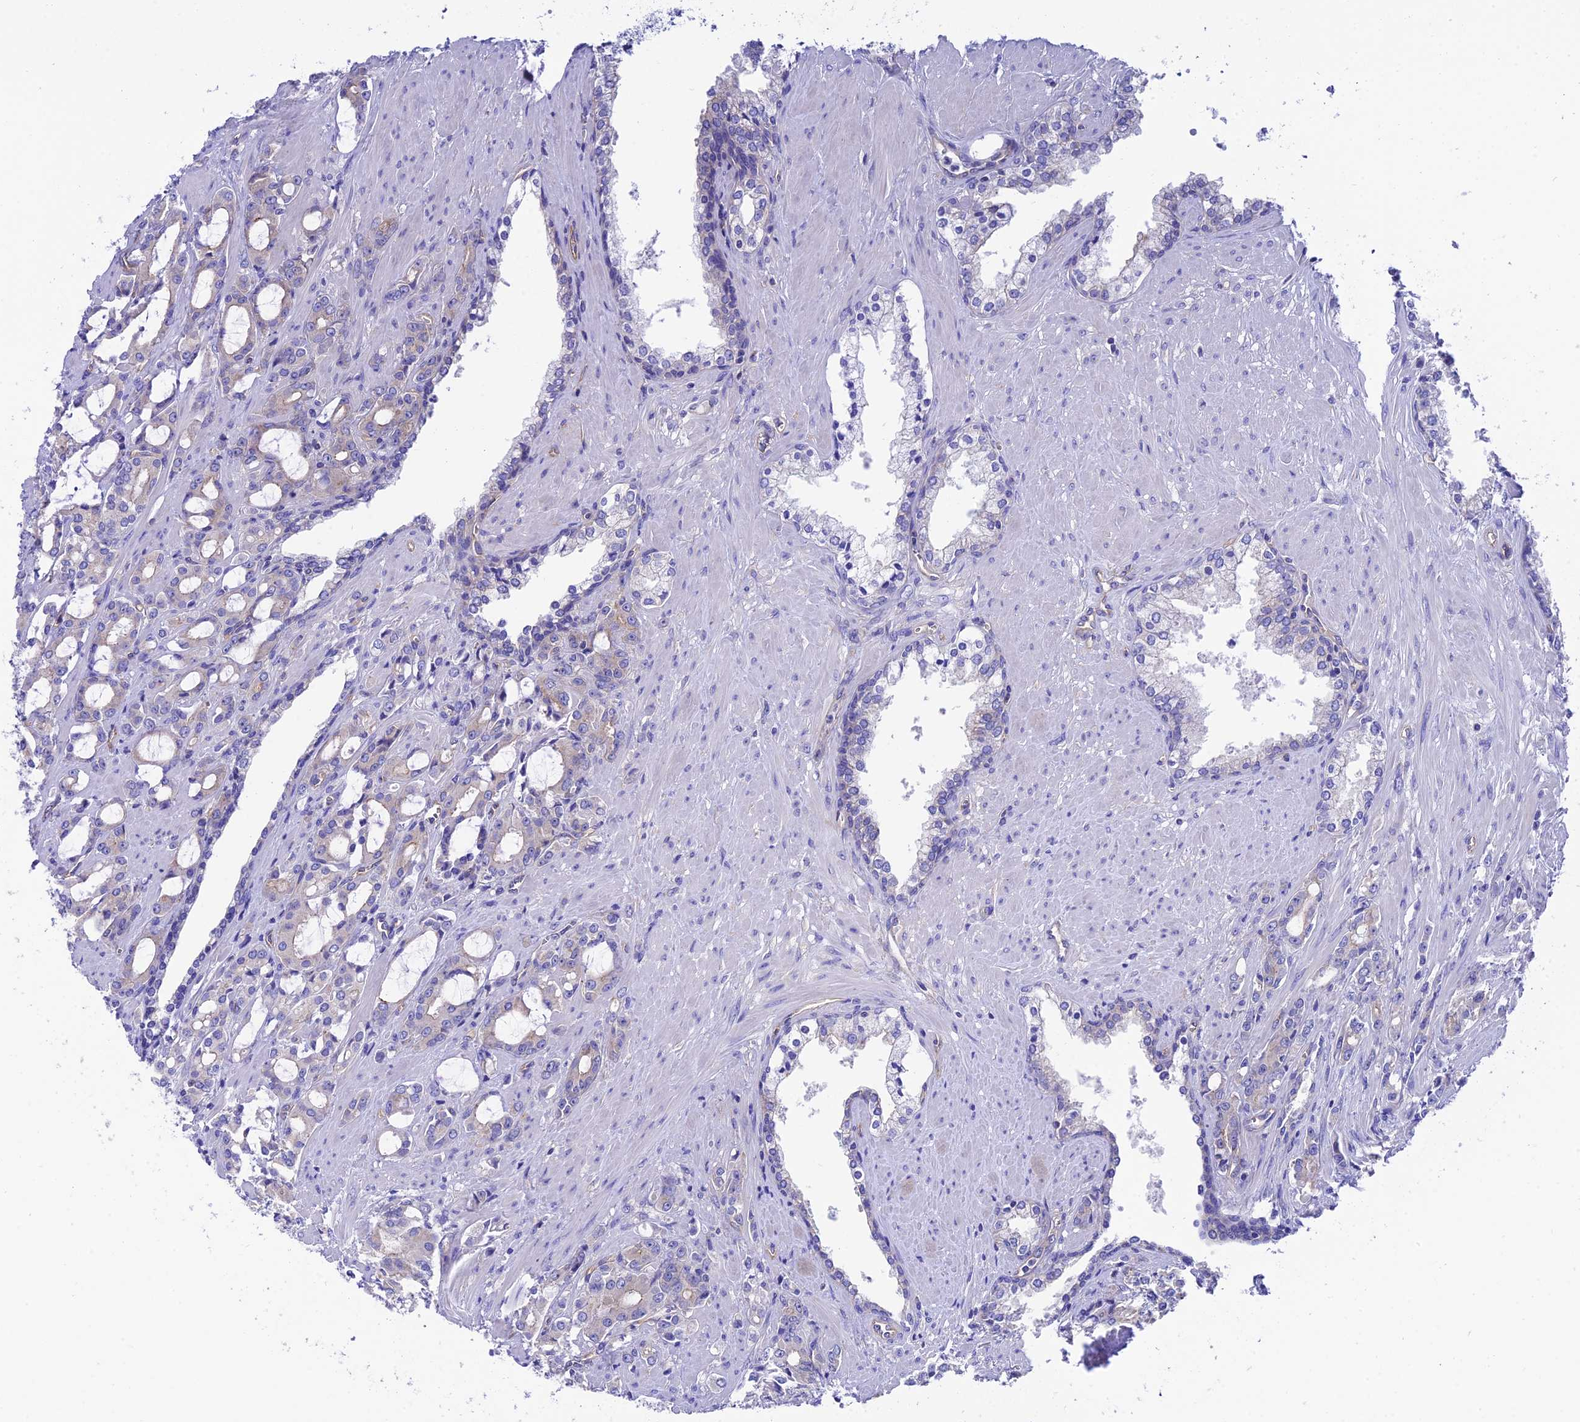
{"staining": {"intensity": "negative", "quantity": "none", "location": "none"}, "tissue": "prostate cancer", "cell_type": "Tumor cells", "image_type": "cancer", "snomed": [{"axis": "morphology", "description": "Adenocarcinoma, High grade"}, {"axis": "topography", "description": "Prostate"}], "caption": "The photomicrograph reveals no significant positivity in tumor cells of prostate high-grade adenocarcinoma.", "gene": "PPFIA3", "patient": {"sex": "male", "age": 72}}